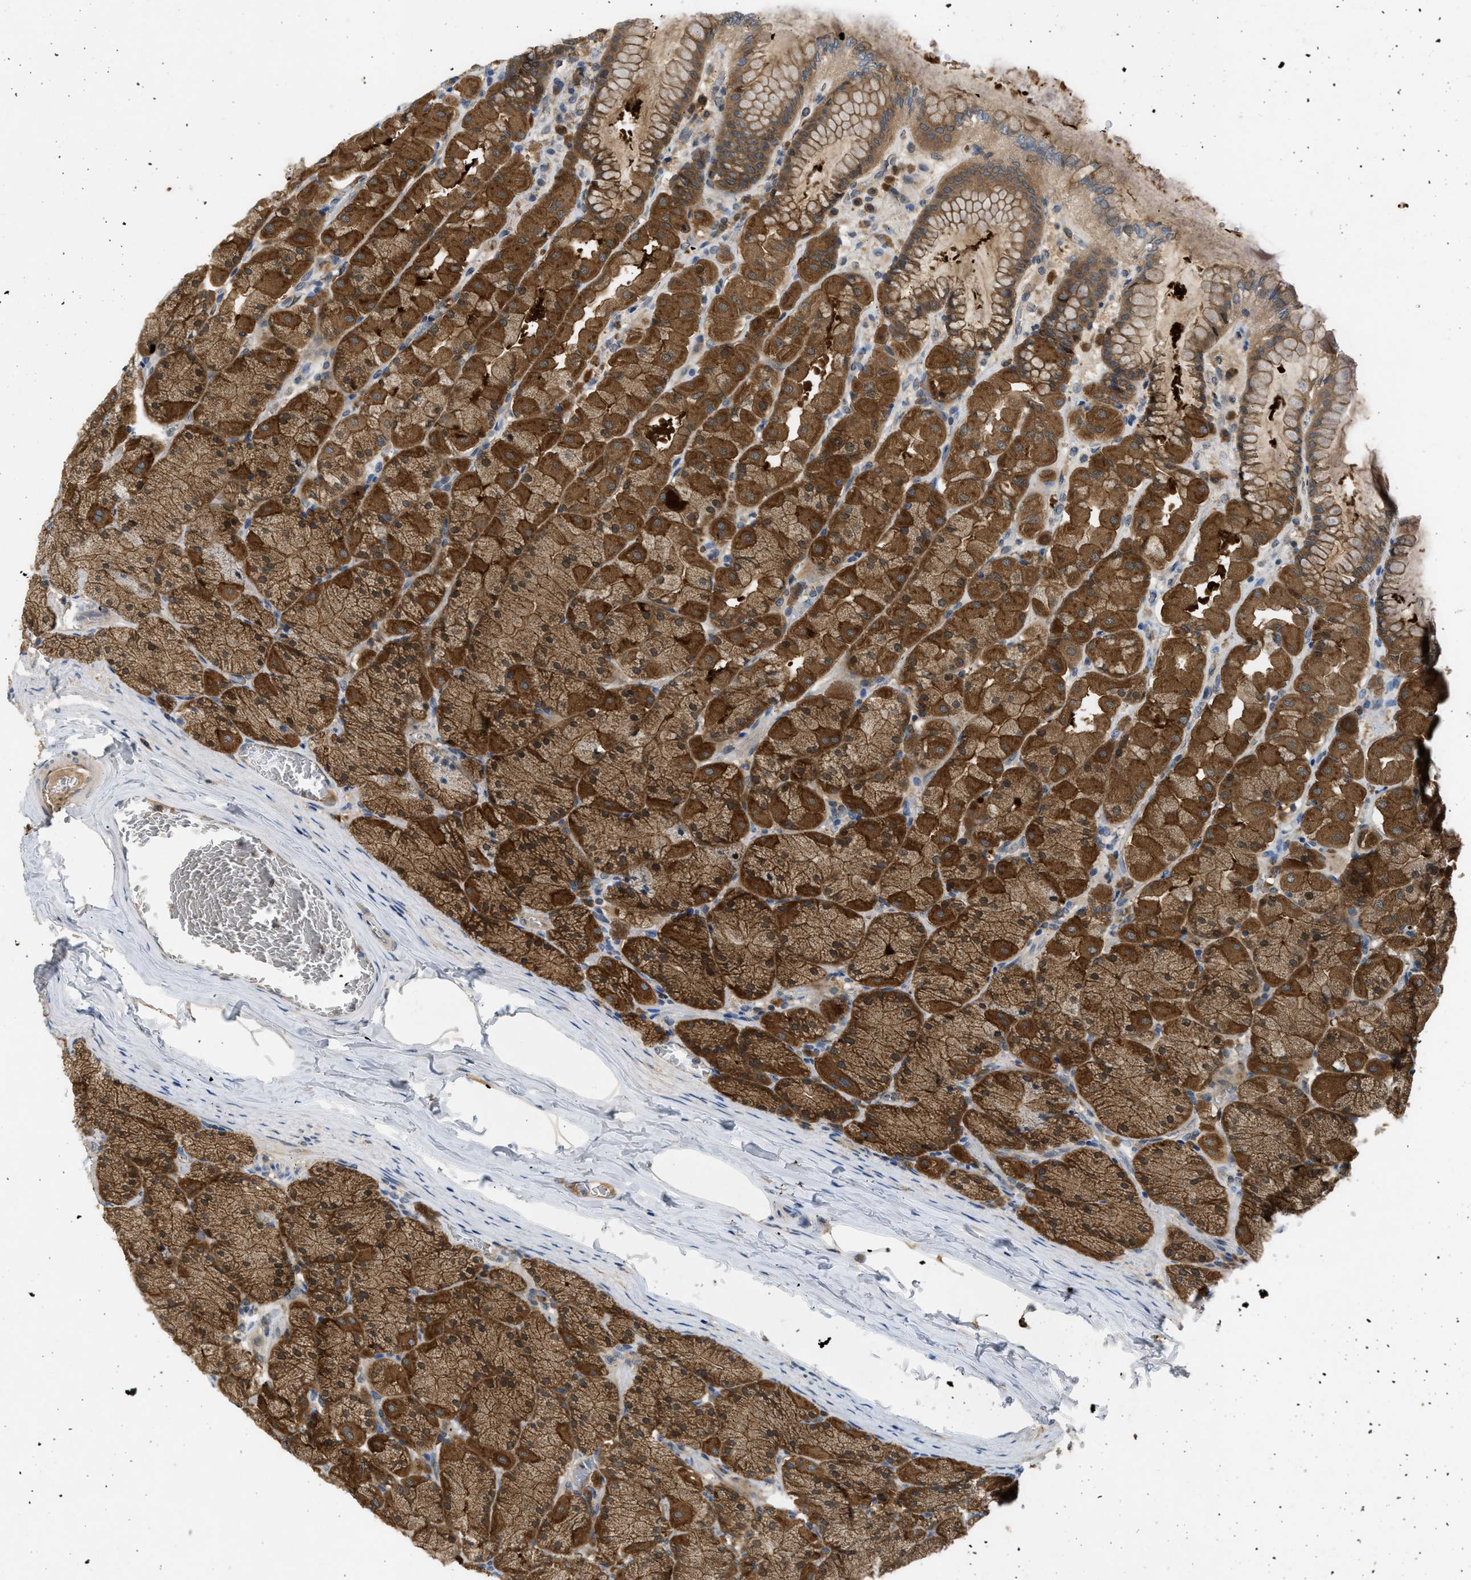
{"staining": {"intensity": "moderate", "quantity": ">75%", "location": "cytoplasmic/membranous"}, "tissue": "stomach", "cell_type": "Glandular cells", "image_type": "normal", "snomed": [{"axis": "morphology", "description": "Normal tissue, NOS"}, {"axis": "topography", "description": "Stomach, upper"}], "caption": "A medium amount of moderate cytoplasmic/membranous staining is appreciated in about >75% of glandular cells in unremarkable stomach.", "gene": "MAPK7", "patient": {"sex": "female", "age": 56}}